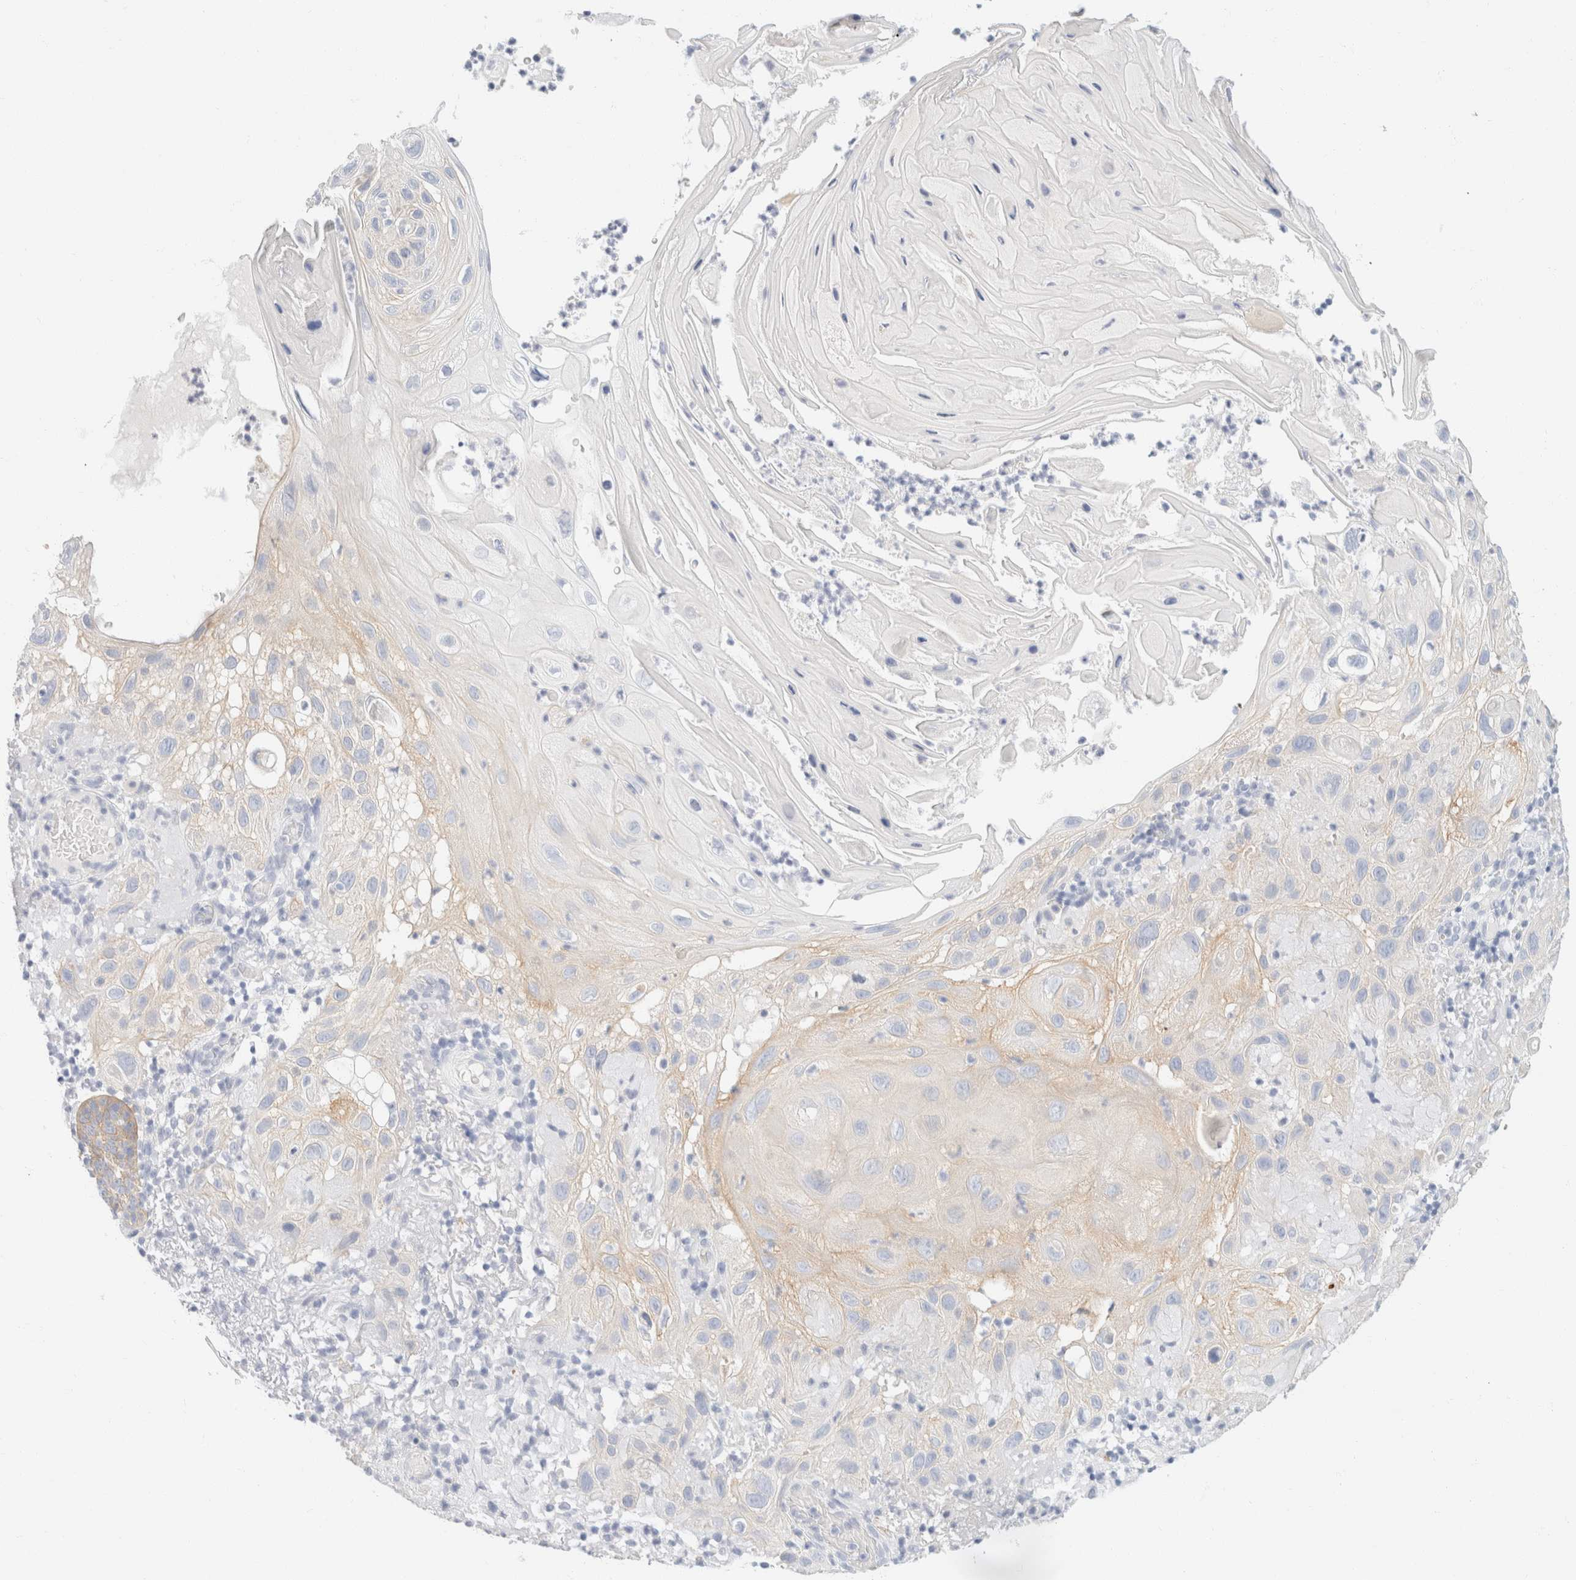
{"staining": {"intensity": "weak", "quantity": "<25%", "location": "cytoplasmic/membranous"}, "tissue": "skin cancer", "cell_type": "Tumor cells", "image_type": "cancer", "snomed": [{"axis": "morphology", "description": "Squamous cell carcinoma, NOS"}, {"axis": "topography", "description": "Skin"}], "caption": "Immunohistochemistry (IHC) histopathology image of neoplastic tissue: skin cancer stained with DAB reveals no significant protein staining in tumor cells.", "gene": "KRT20", "patient": {"sex": "female", "age": 96}}